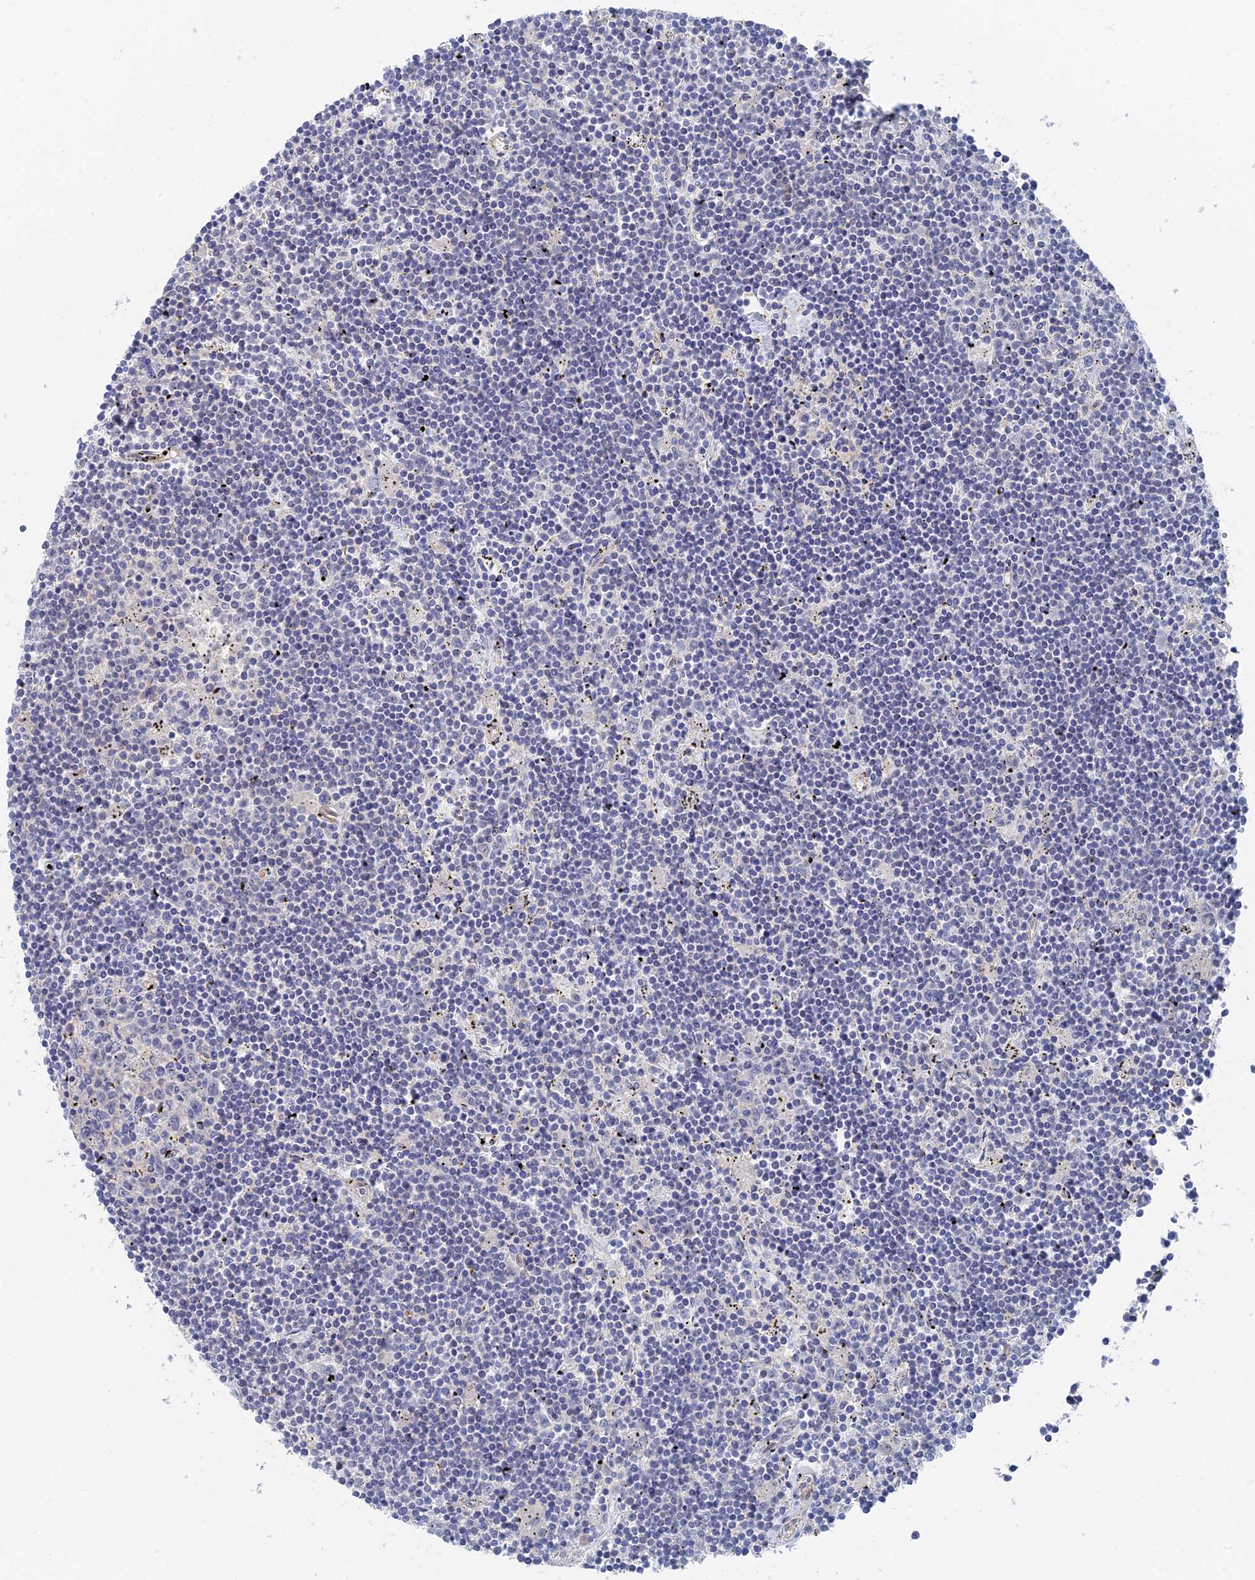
{"staining": {"intensity": "negative", "quantity": "none", "location": "none"}, "tissue": "lymphoma", "cell_type": "Tumor cells", "image_type": "cancer", "snomed": [{"axis": "morphology", "description": "Malignant lymphoma, non-Hodgkin's type, Low grade"}, {"axis": "topography", "description": "Spleen"}], "caption": "DAB immunohistochemical staining of malignant lymphoma, non-Hodgkin's type (low-grade) shows no significant staining in tumor cells.", "gene": "MTHFSD", "patient": {"sex": "male", "age": 76}}